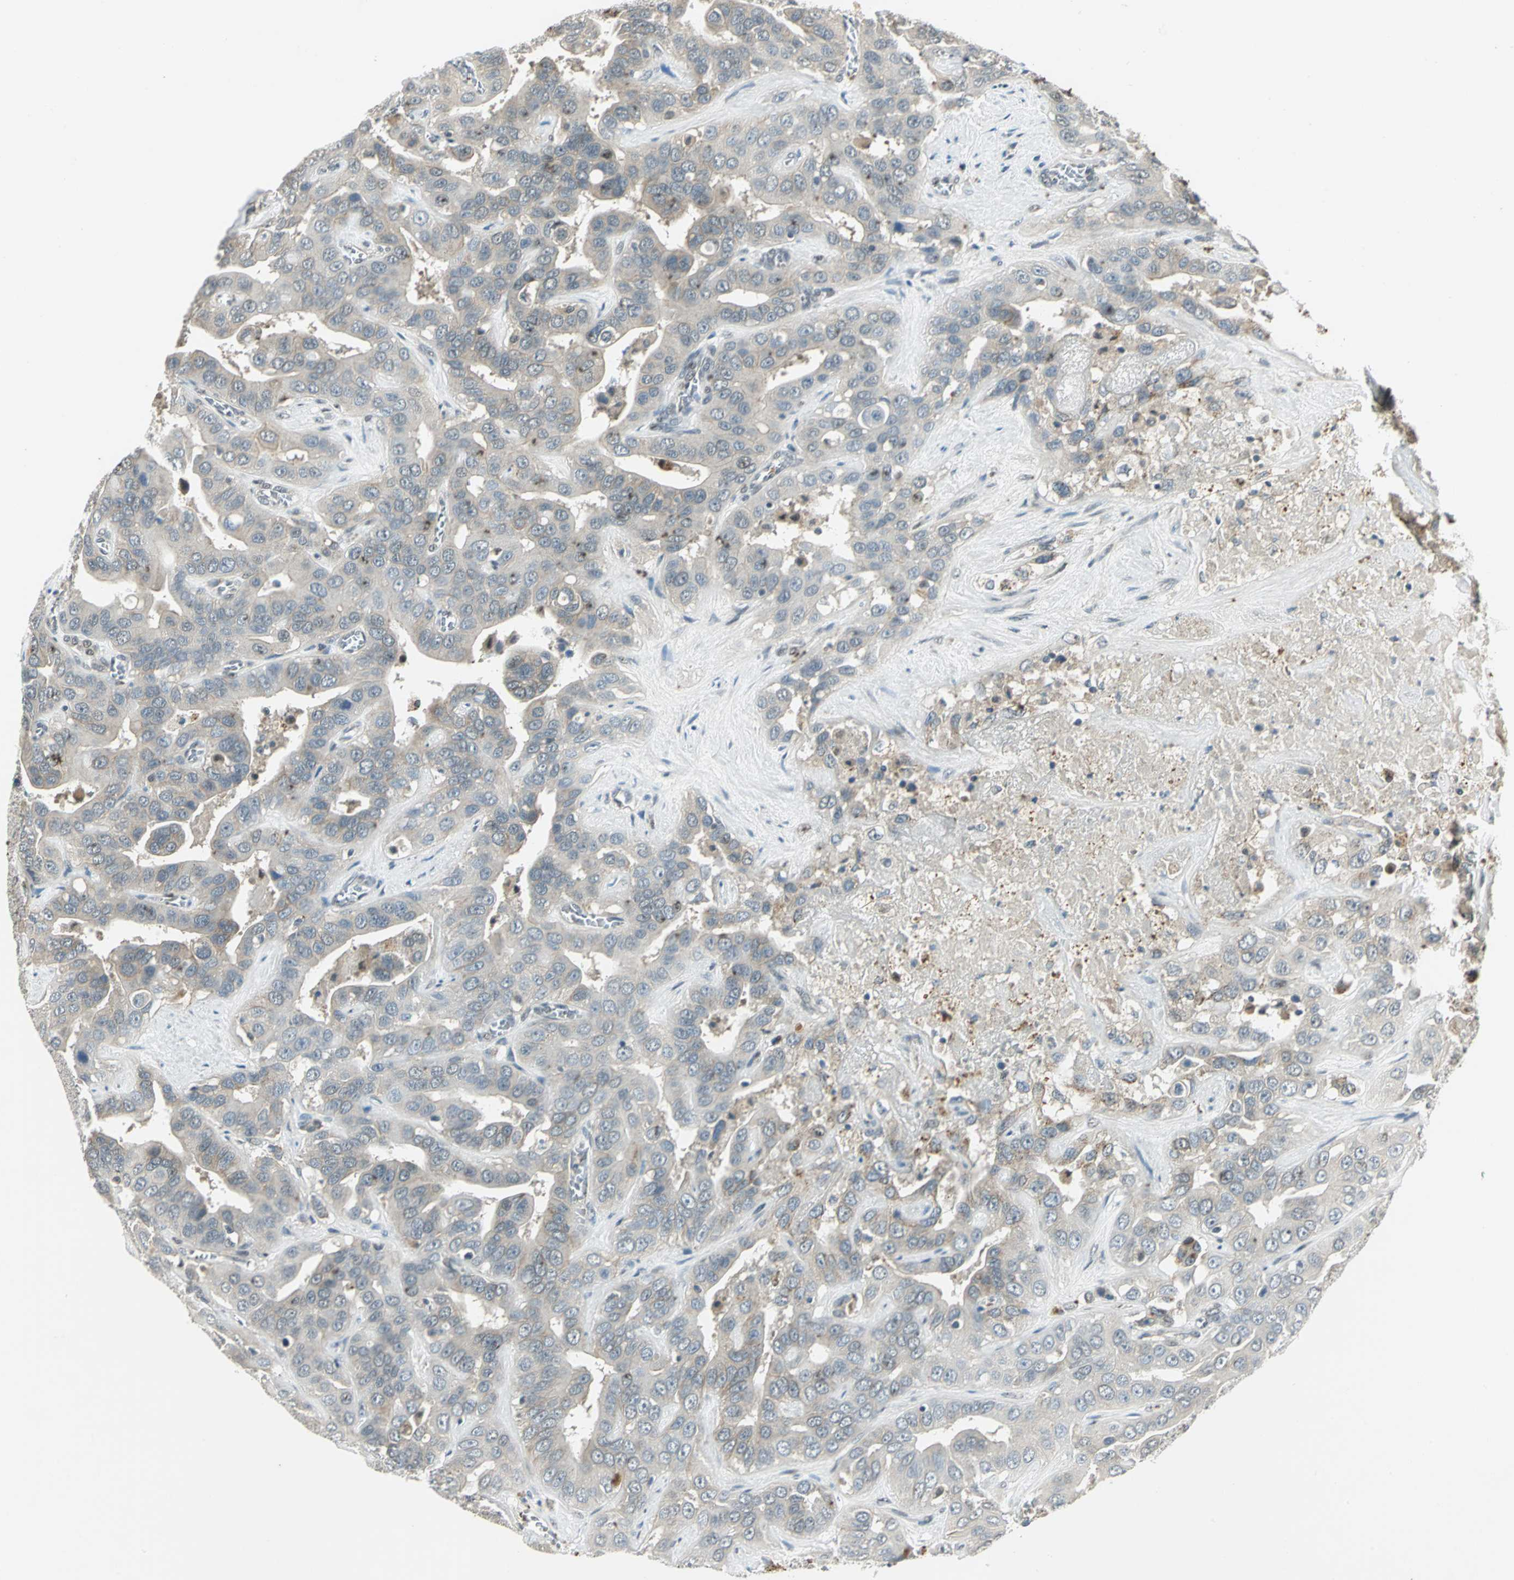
{"staining": {"intensity": "weak", "quantity": "<25%", "location": "cytoplasmic/membranous"}, "tissue": "liver cancer", "cell_type": "Tumor cells", "image_type": "cancer", "snomed": [{"axis": "morphology", "description": "Cholangiocarcinoma"}, {"axis": "topography", "description": "Liver"}], "caption": "The micrograph displays no significant positivity in tumor cells of liver cancer.", "gene": "RAD17", "patient": {"sex": "female", "age": 52}}